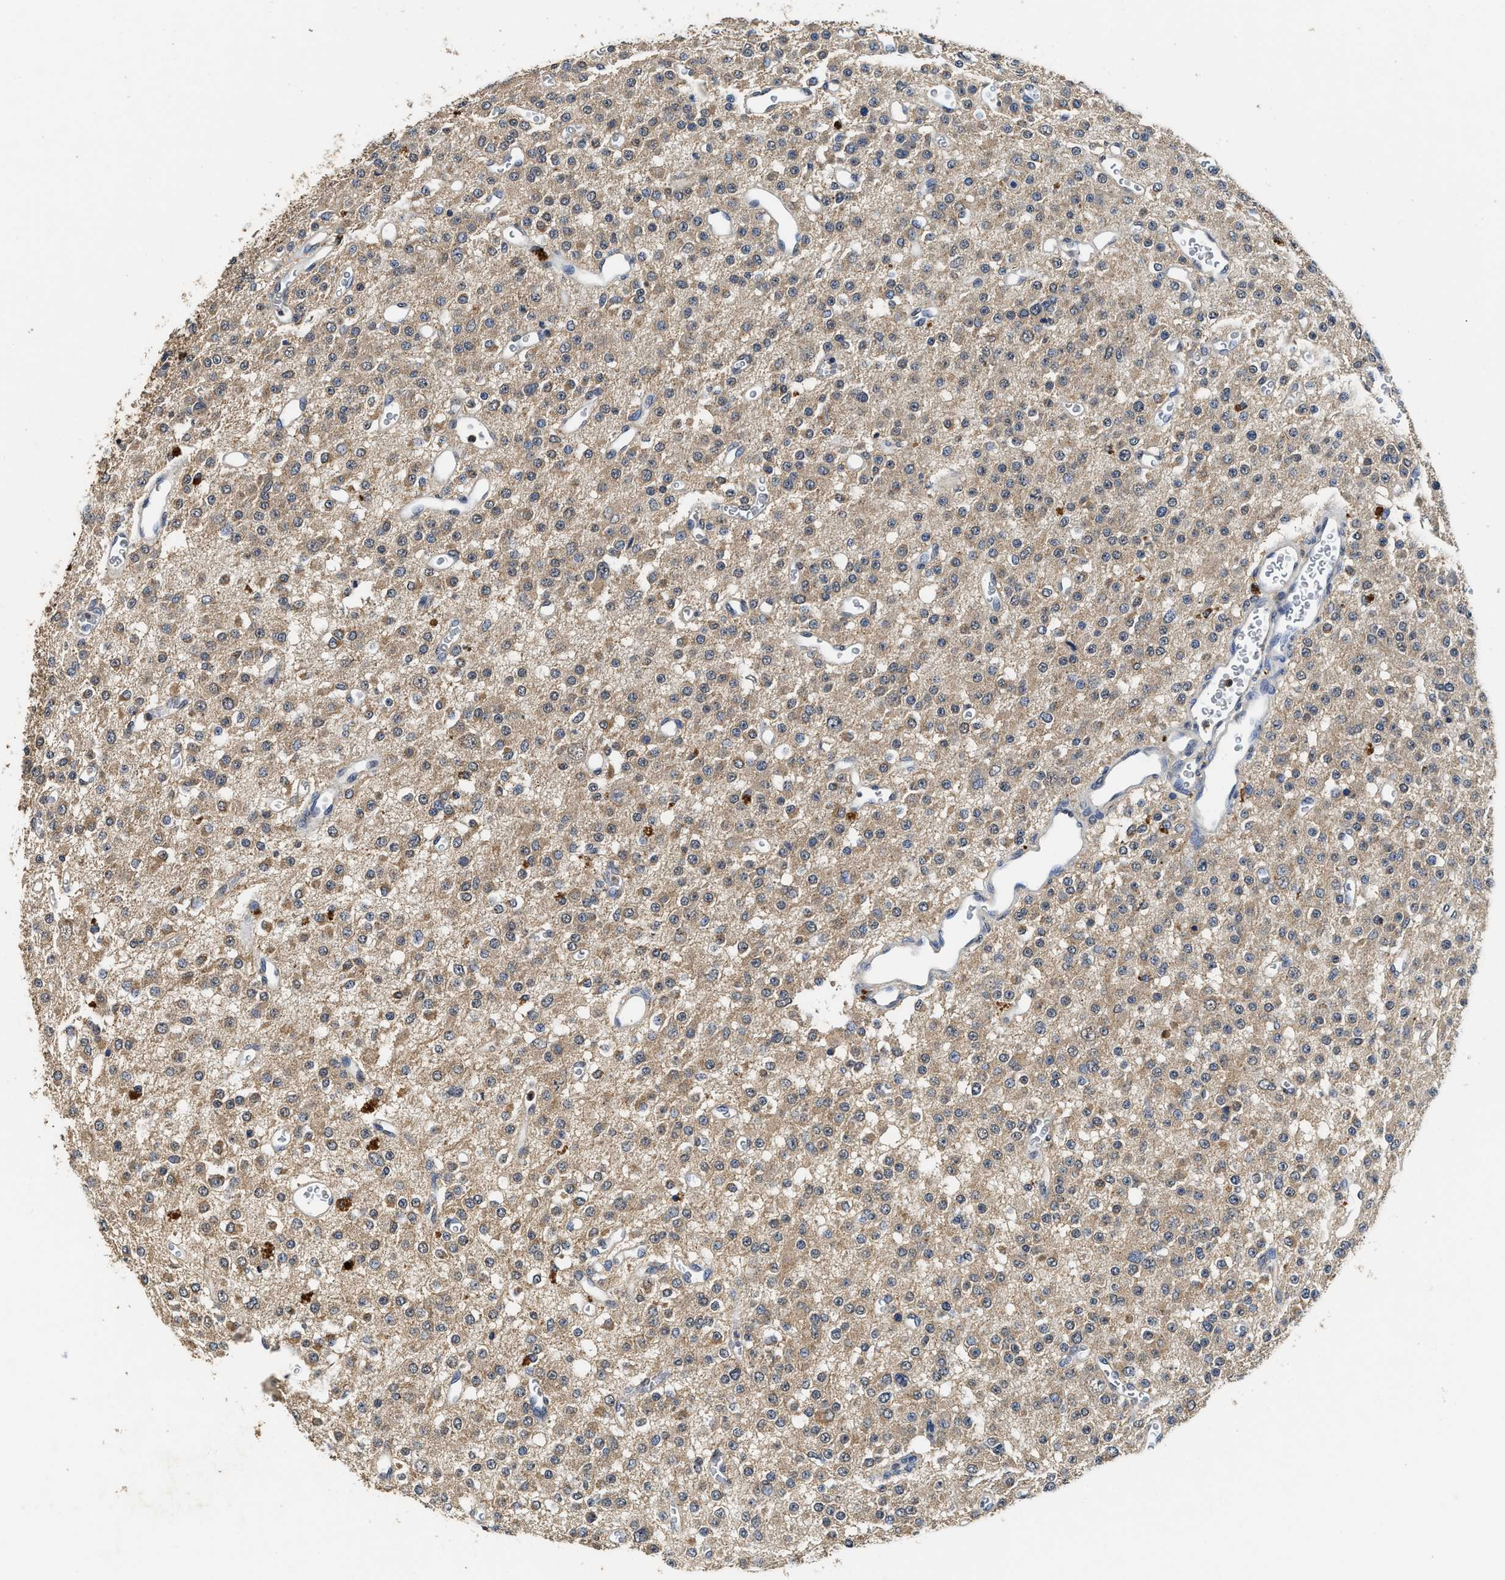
{"staining": {"intensity": "weak", "quantity": "25%-75%", "location": "cytoplasmic/membranous"}, "tissue": "glioma", "cell_type": "Tumor cells", "image_type": "cancer", "snomed": [{"axis": "morphology", "description": "Glioma, malignant, Low grade"}, {"axis": "topography", "description": "Brain"}], "caption": "Human malignant low-grade glioma stained for a protein (brown) exhibits weak cytoplasmic/membranous positive positivity in approximately 25%-75% of tumor cells.", "gene": "CTNNA1", "patient": {"sex": "male", "age": 38}}